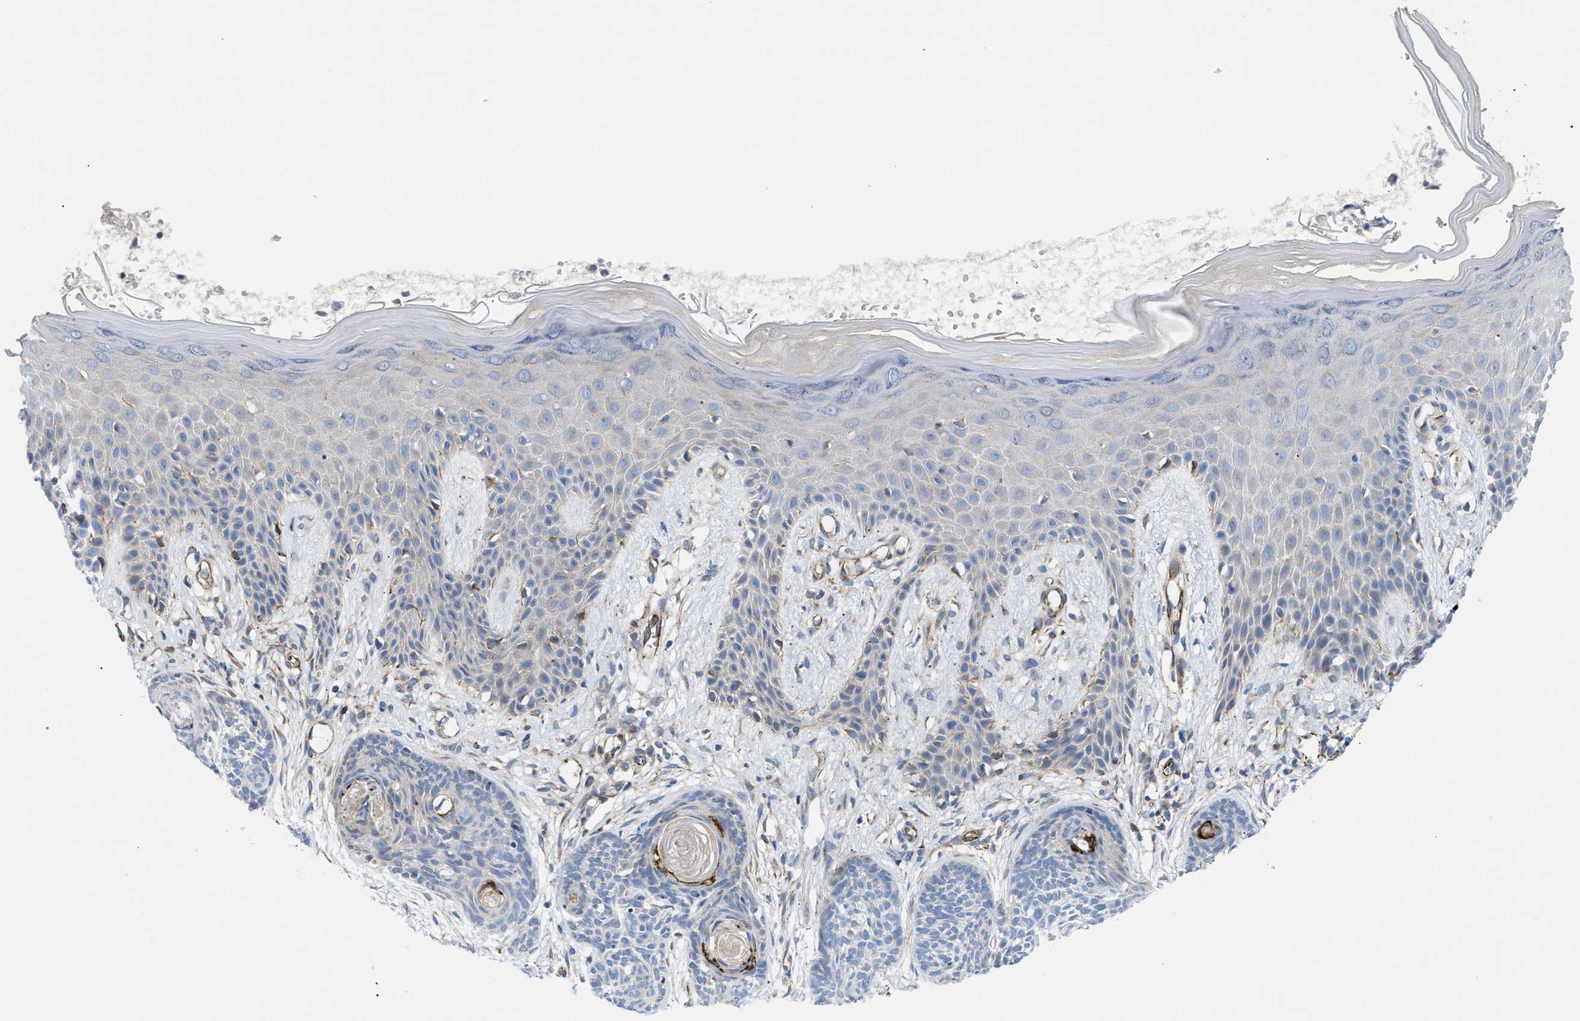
{"staining": {"intensity": "negative", "quantity": "none", "location": "none"}, "tissue": "skin cancer", "cell_type": "Tumor cells", "image_type": "cancer", "snomed": [{"axis": "morphology", "description": "Basal cell carcinoma"}, {"axis": "topography", "description": "Skin"}], "caption": "Human skin cancer stained for a protein using immunohistochemistry (IHC) shows no staining in tumor cells.", "gene": "TFPI", "patient": {"sex": "female", "age": 59}}